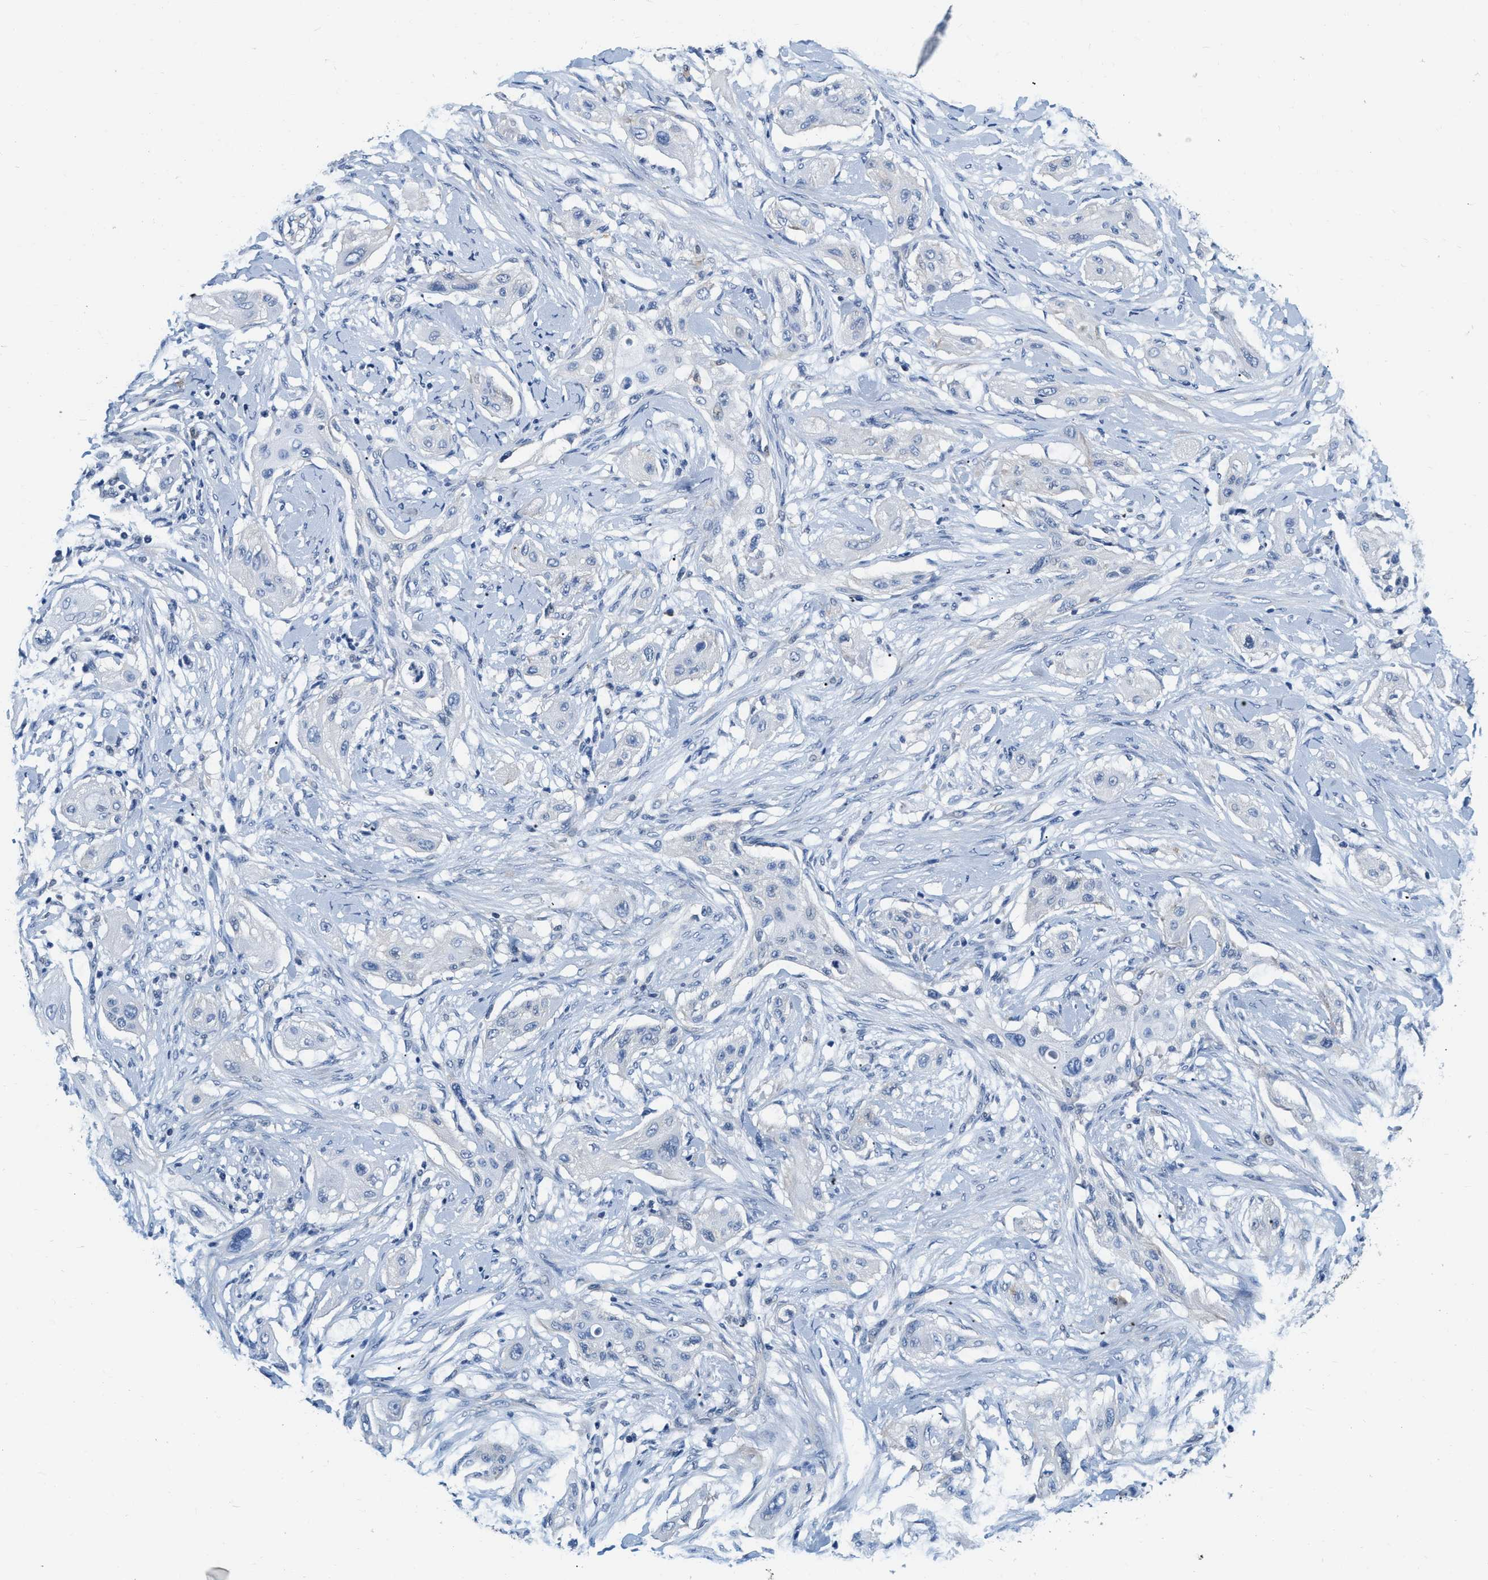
{"staining": {"intensity": "negative", "quantity": "none", "location": "none"}, "tissue": "lung cancer", "cell_type": "Tumor cells", "image_type": "cancer", "snomed": [{"axis": "morphology", "description": "Squamous cell carcinoma, NOS"}, {"axis": "topography", "description": "Lung"}], "caption": "Tumor cells show no significant protein staining in lung cancer (squamous cell carcinoma).", "gene": "EIF2AK2", "patient": {"sex": "female", "age": 47}}